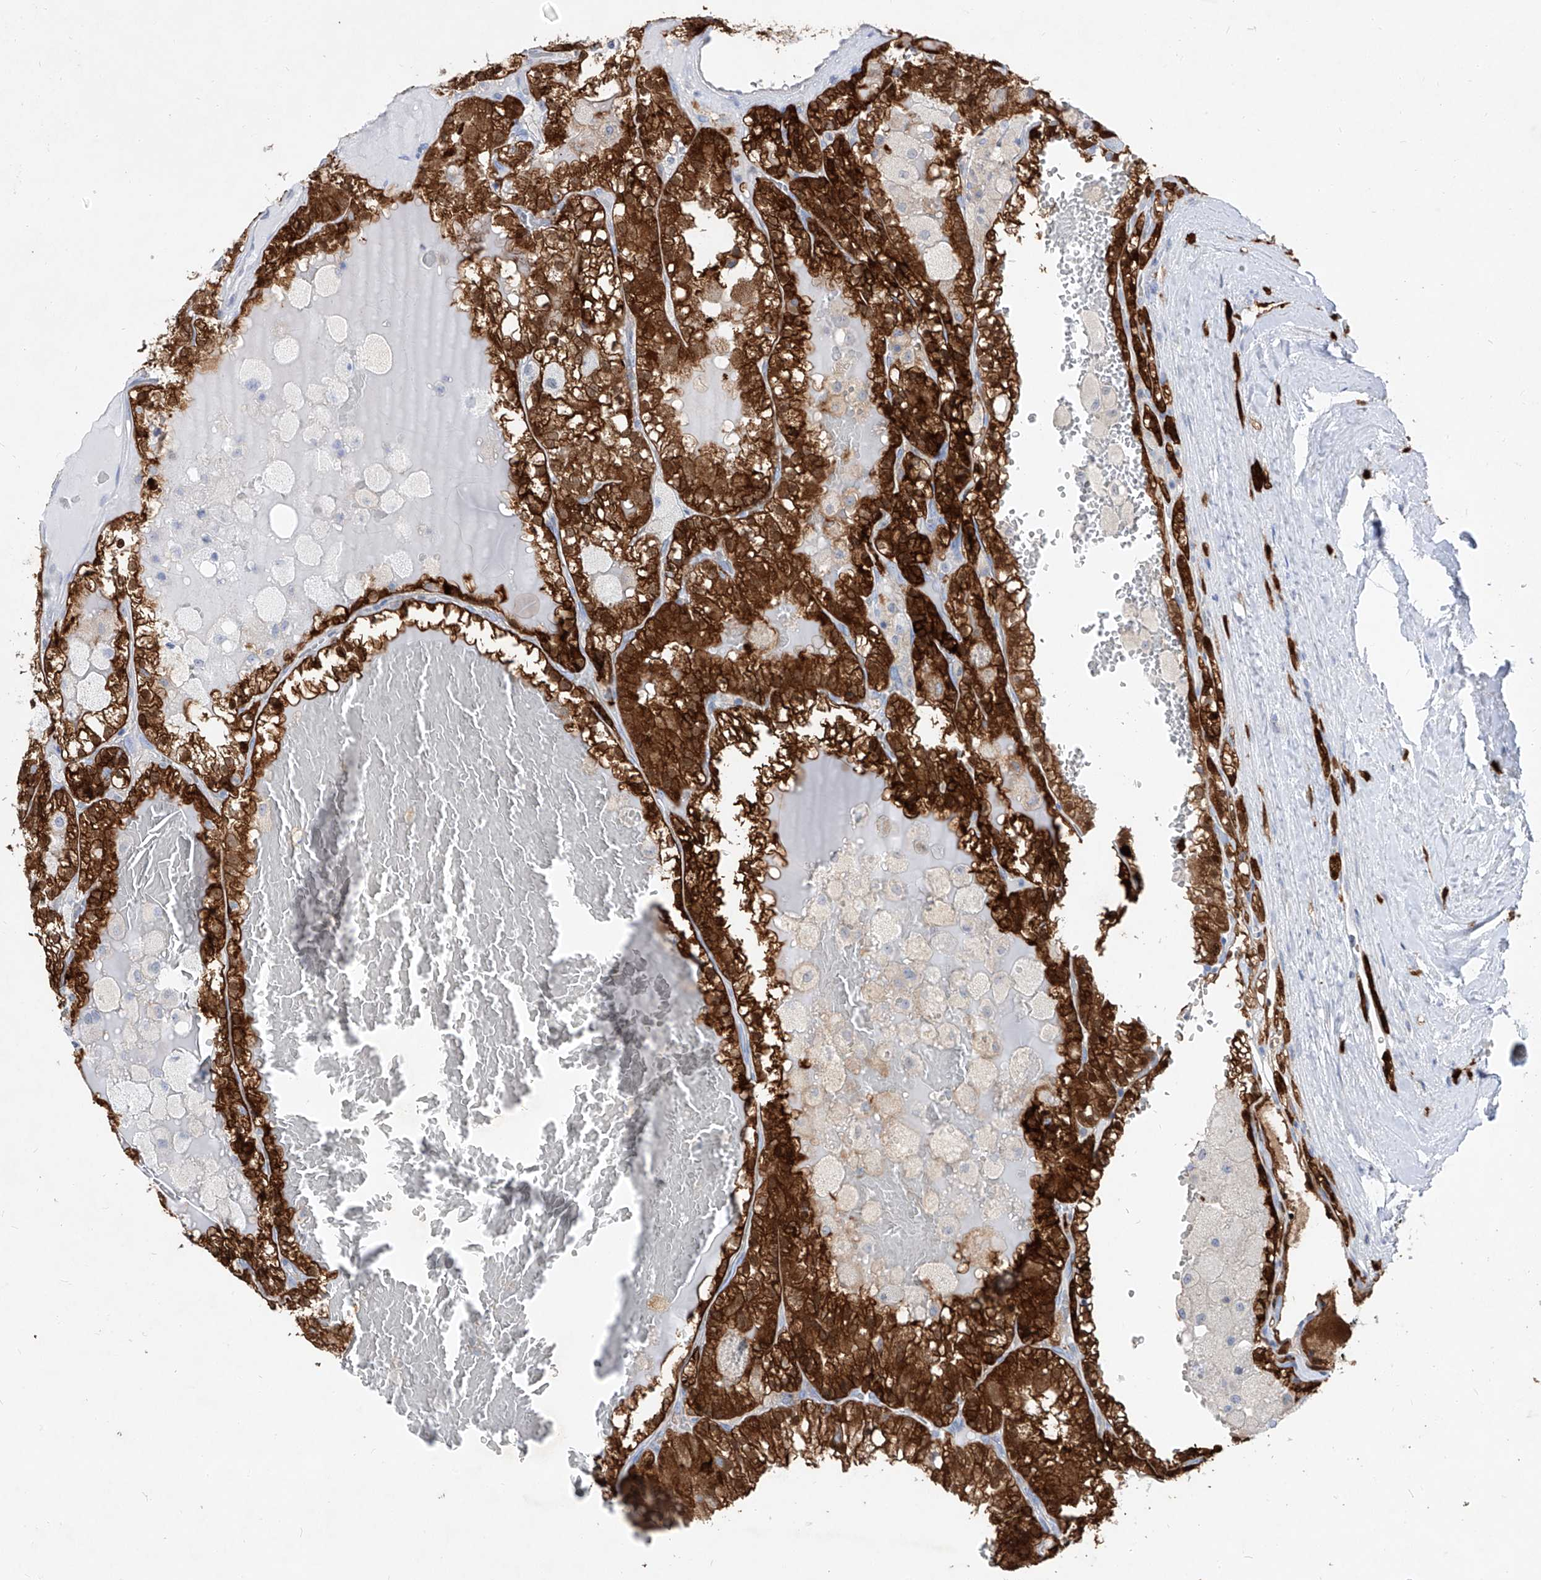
{"staining": {"intensity": "strong", "quantity": ">75%", "location": "cytoplasmic/membranous"}, "tissue": "renal cancer", "cell_type": "Tumor cells", "image_type": "cancer", "snomed": [{"axis": "morphology", "description": "Adenocarcinoma, NOS"}, {"axis": "topography", "description": "Kidney"}], "caption": "Protein expression analysis of human renal adenocarcinoma reveals strong cytoplasmic/membranous expression in approximately >75% of tumor cells.", "gene": "UFL1", "patient": {"sex": "female", "age": 56}}